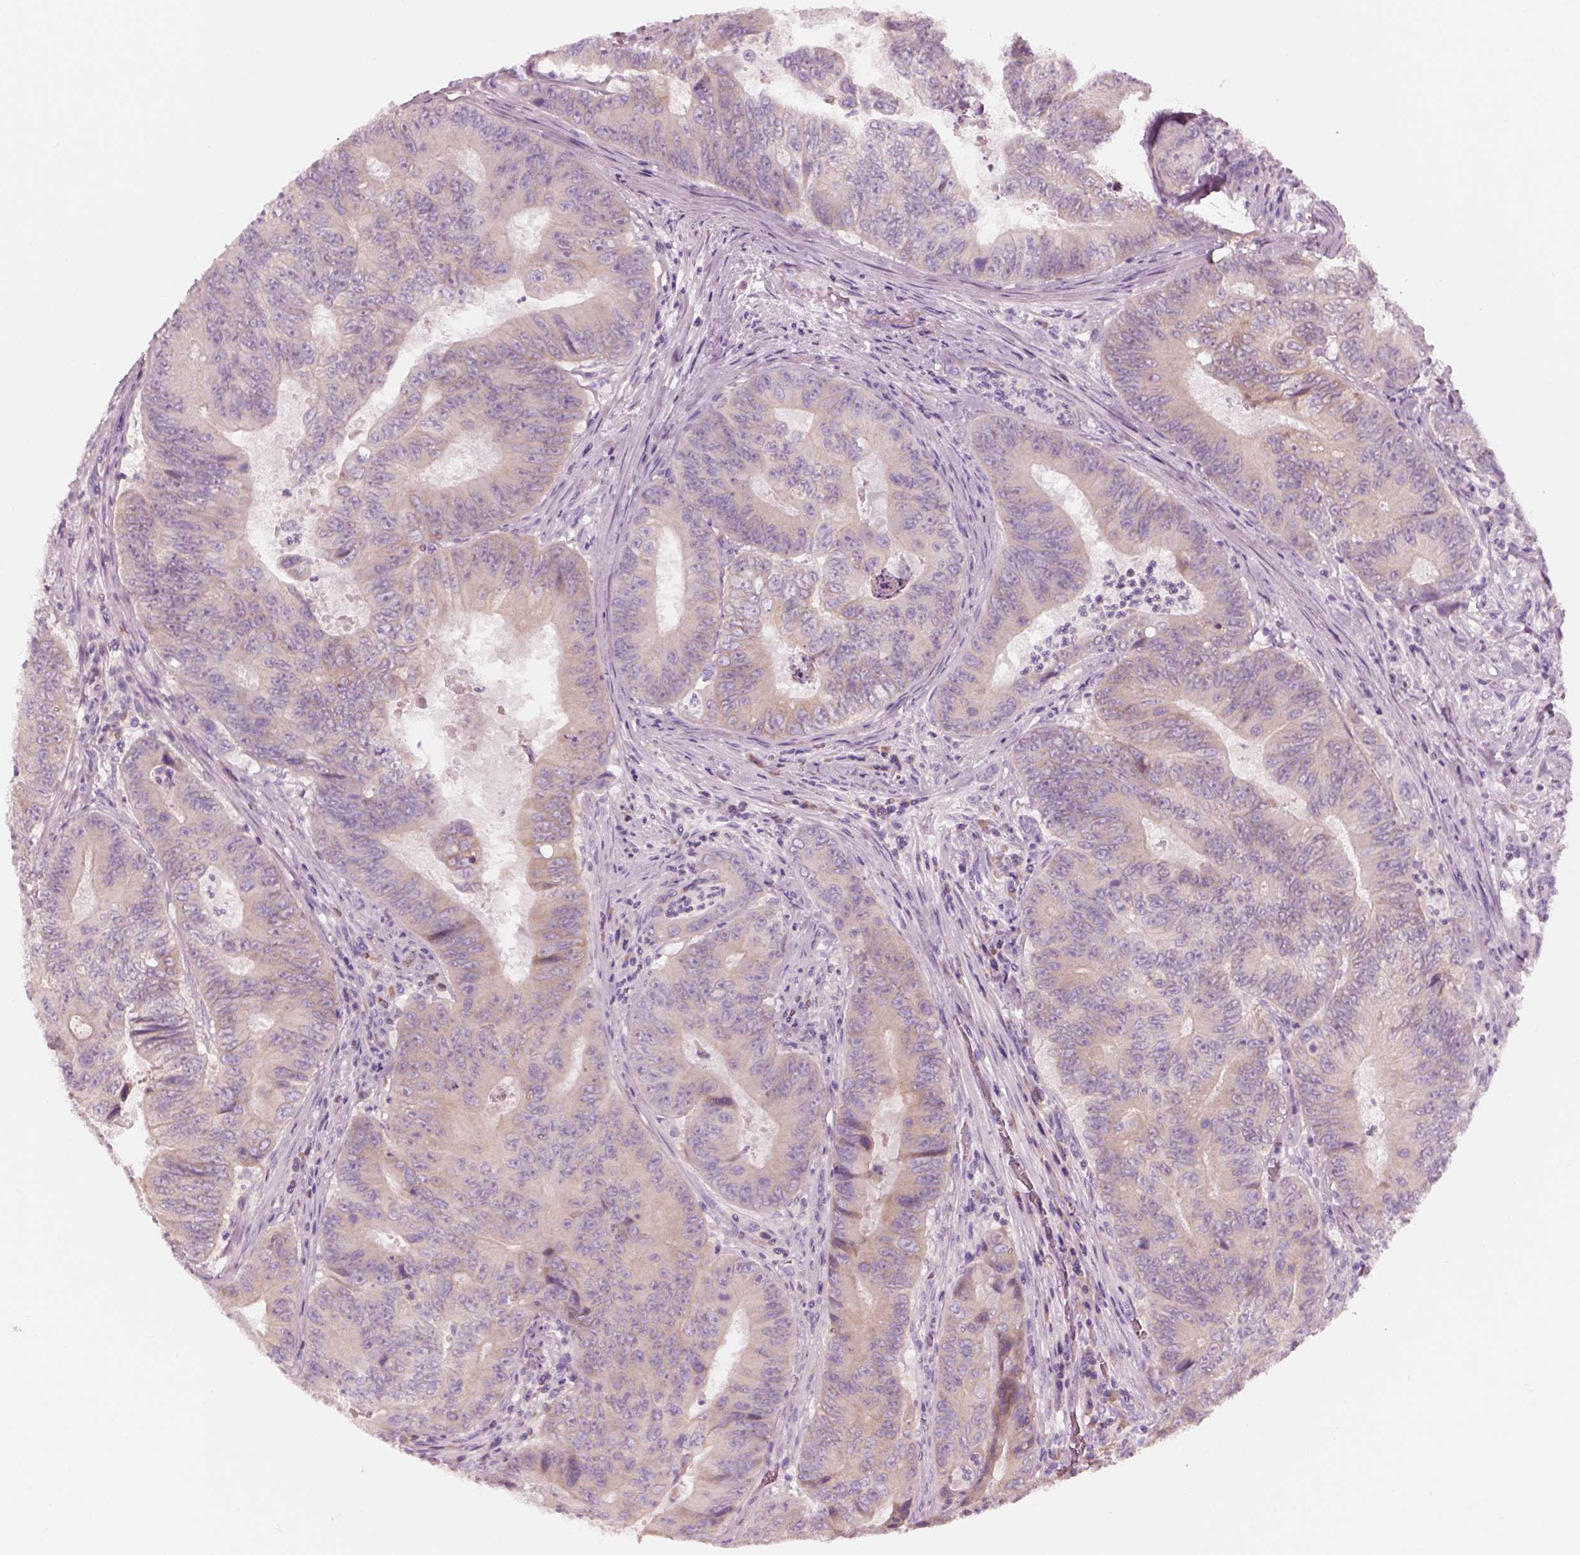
{"staining": {"intensity": "negative", "quantity": "none", "location": "none"}, "tissue": "colorectal cancer", "cell_type": "Tumor cells", "image_type": "cancer", "snomed": [{"axis": "morphology", "description": "Adenocarcinoma, NOS"}, {"axis": "topography", "description": "Colon"}], "caption": "This is an IHC photomicrograph of human colorectal cancer. There is no staining in tumor cells.", "gene": "SLC27A2", "patient": {"sex": "female", "age": 48}}